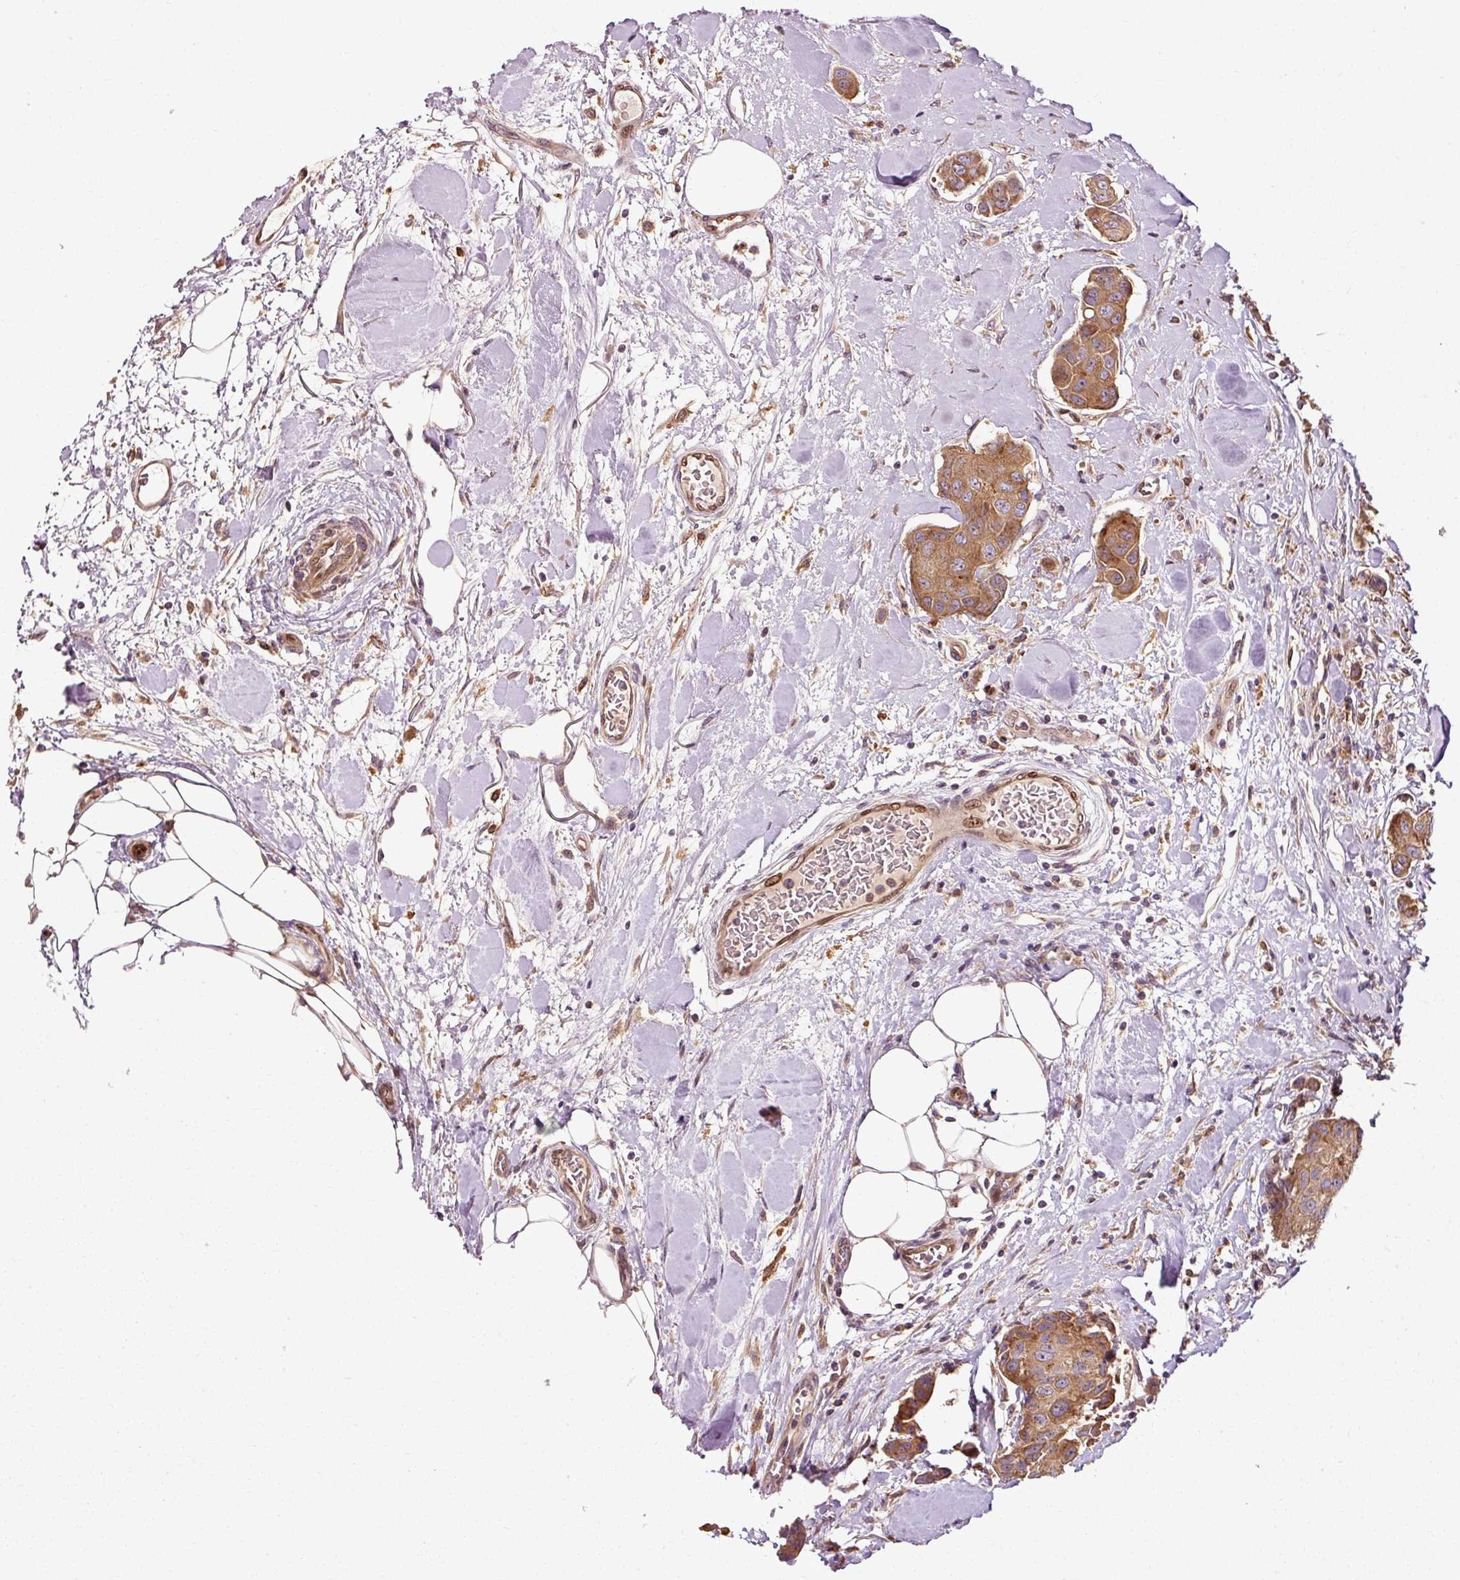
{"staining": {"intensity": "moderate", "quantity": ">75%", "location": "cytoplasmic/membranous"}, "tissue": "breast cancer", "cell_type": "Tumor cells", "image_type": "cancer", "snomed": [{"axis": "morphology", "description": "Duct carcinoma"}, {"axis": "topography", "description": "Breast"}, {"axis": "topography", "description": "Lymph node"}], "caption": "DAB immunohistochemical staining of human breast invasive ductal carcinoma reveals moderate cytoplasmic/membranous protein staining in approximately >75% of tumor cells.", "gene": "NAPA", "patient": {"sex": "female", "age": 80}}